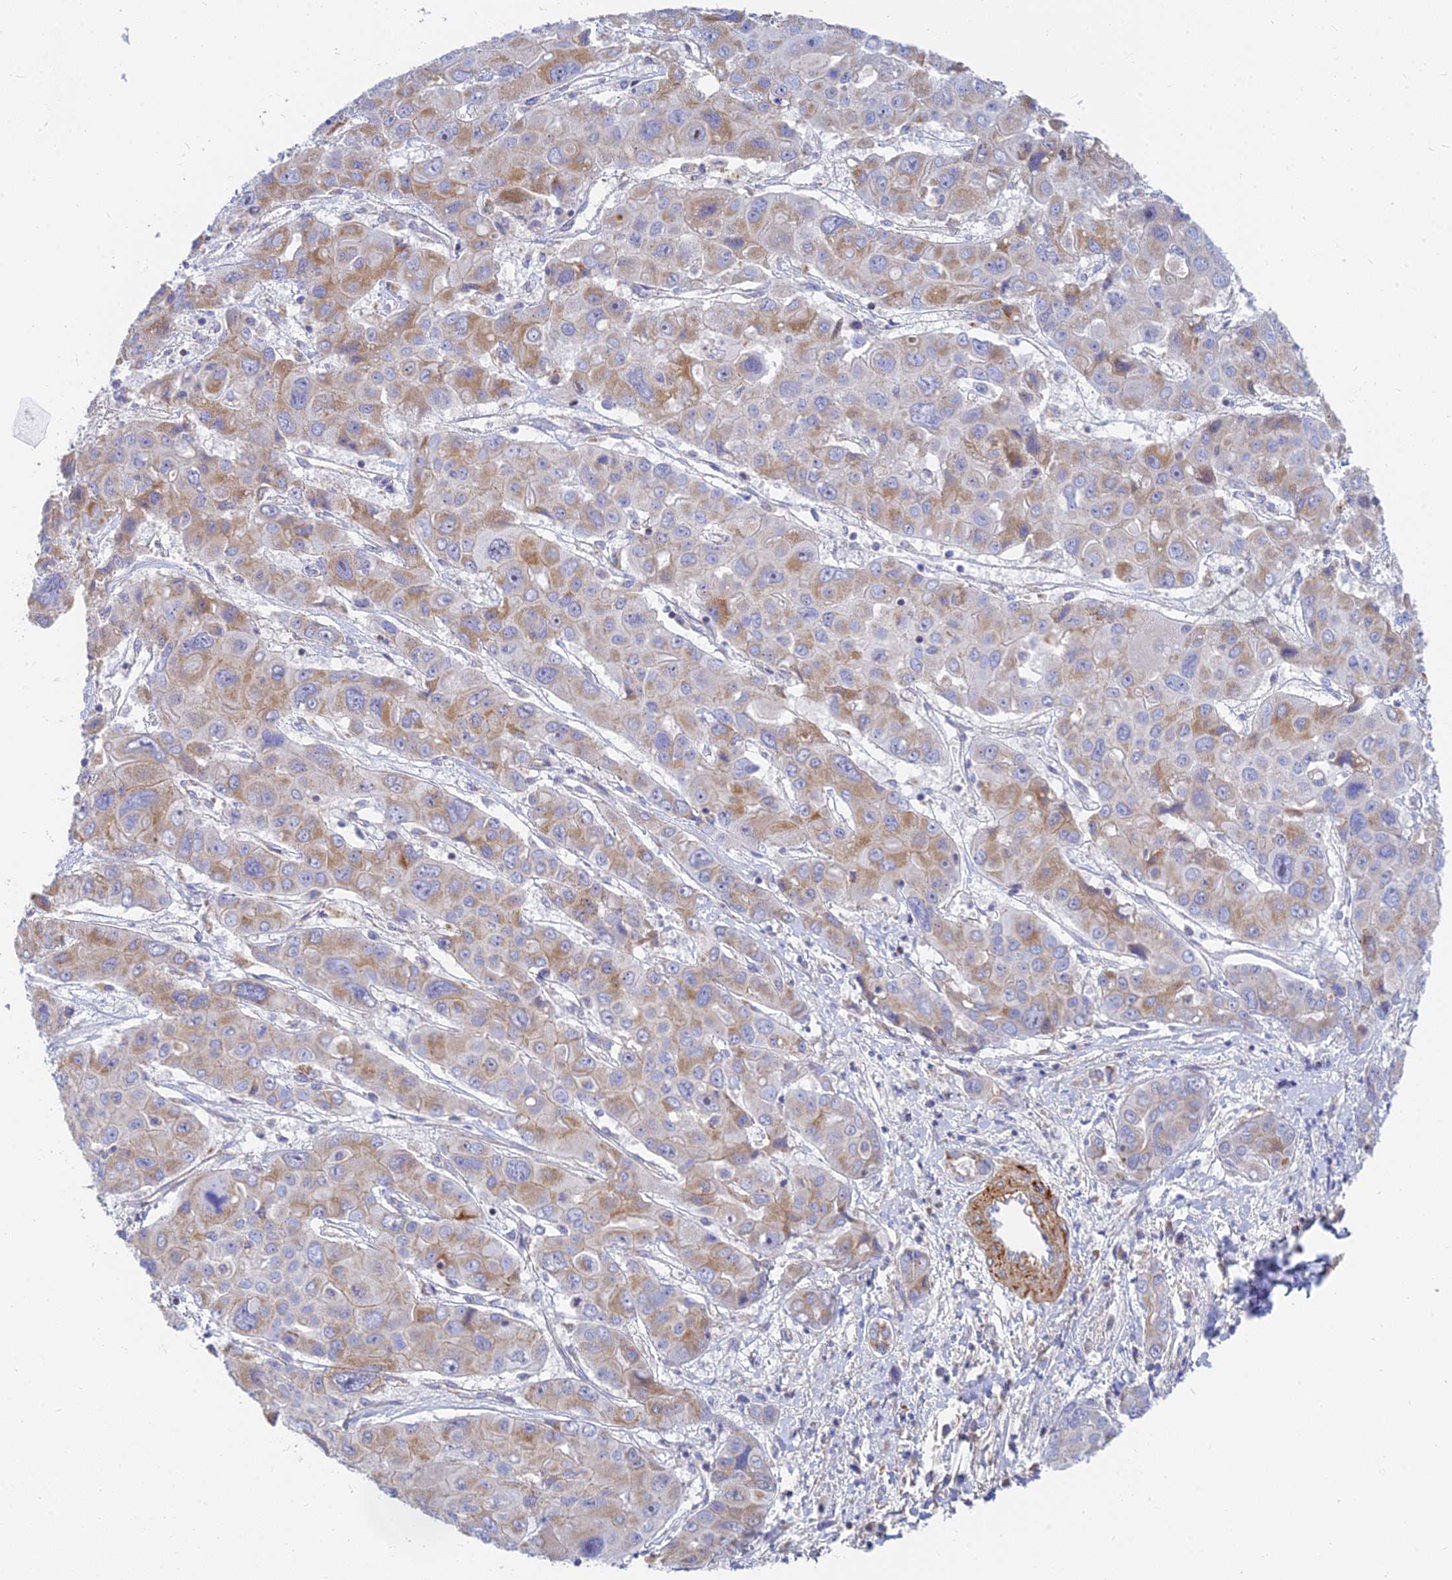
{"staining": {"intensity": "moderate", "quantity": "25%-75%", "location": "cytoplasmic/membranous"}, "tissue": "liver cancer", "cell_type": "Tumor cells", "image_type": "cancer", "snomed": [{"axis": "morphology", "description": "Cholangiocarcinoma"}, {"axis": "topography", "description": "Liver"}], "caption": "Liver cancer (cholangiocarcinoma) was stained to show a protein in brown. There is medium levels of moderate cytoplasmic/membranous positivity in approximately 25%-75% of tumor cells.", "gene": "MRPL15", "patient": {"sex": "male", "age": 67}}